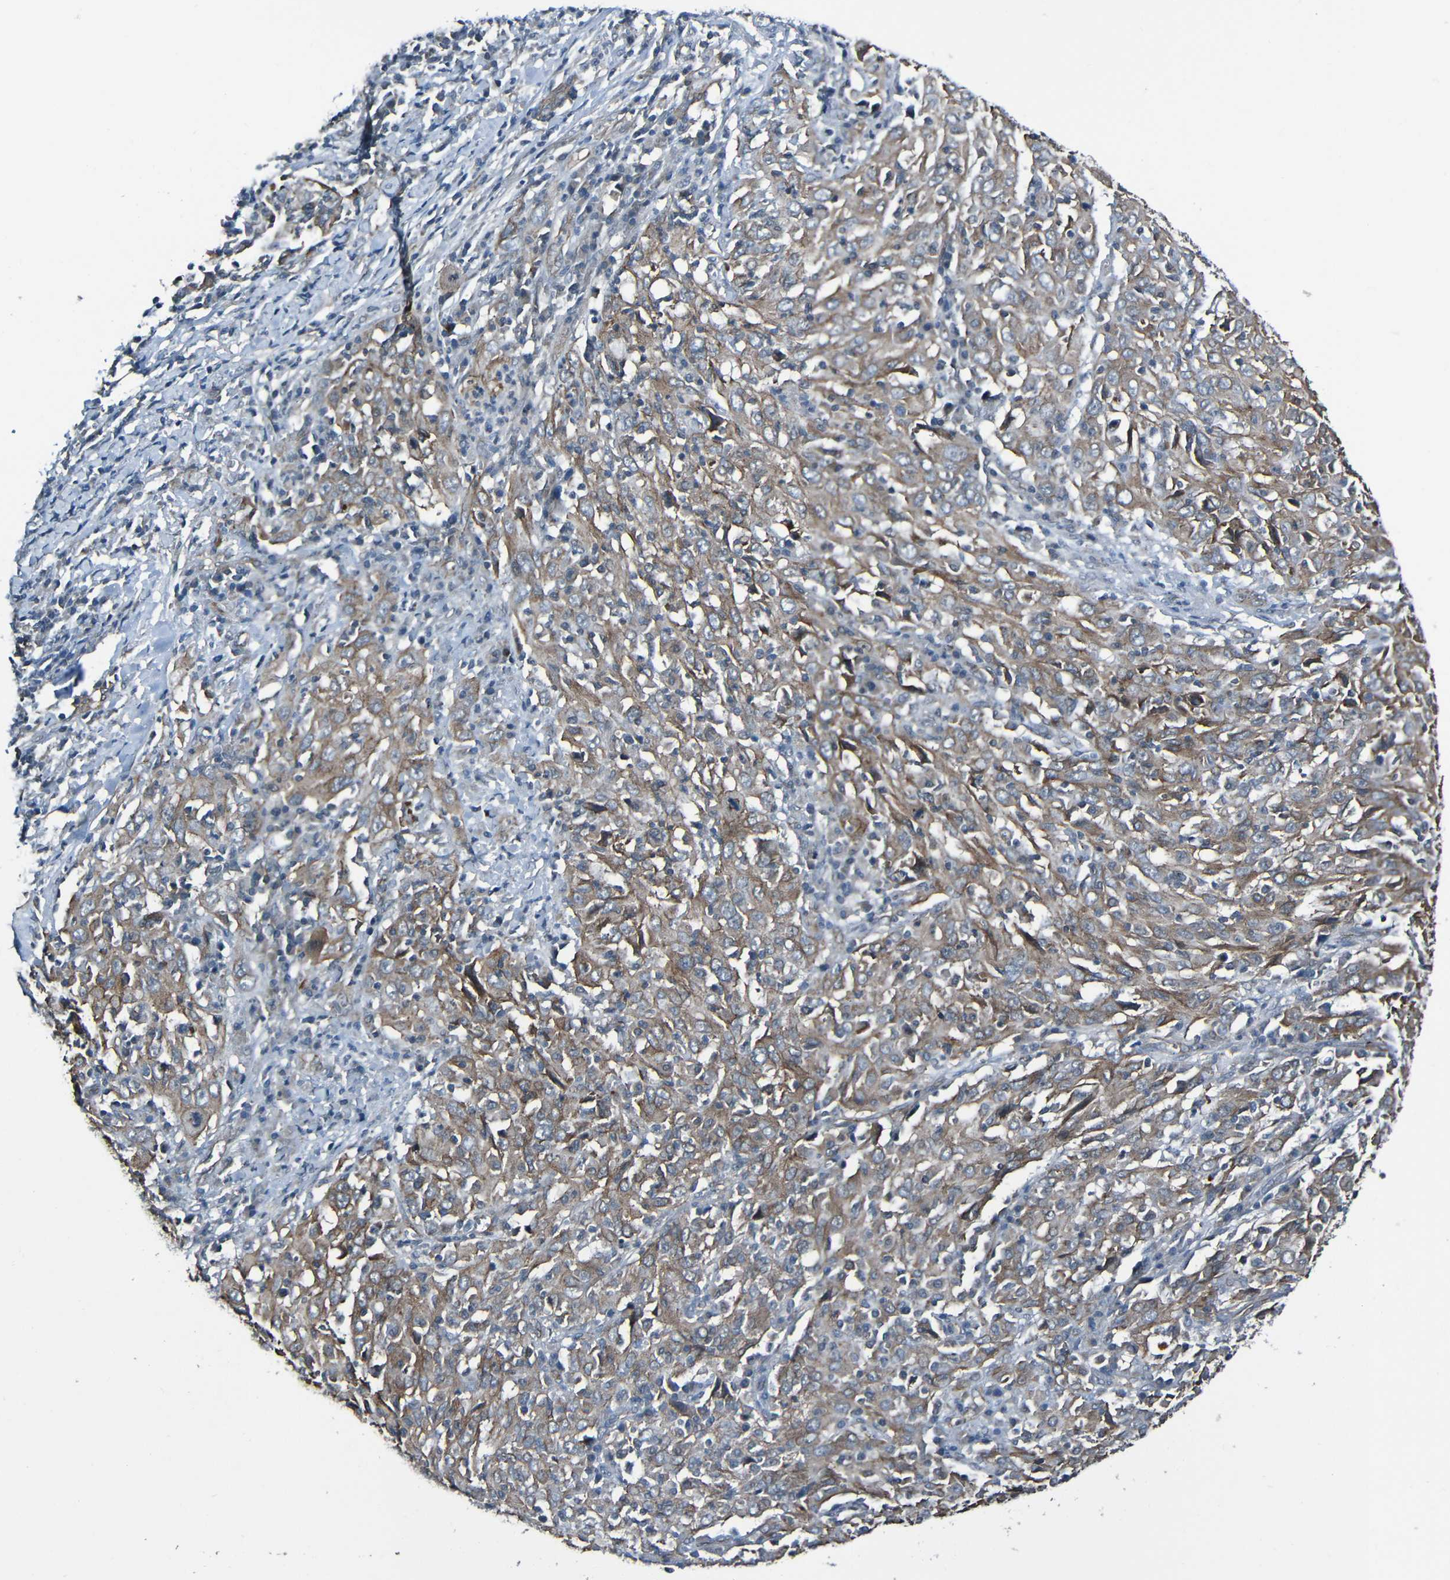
{"staining": {"intensity": "moderate", "quantity": ">75%", "location": "cytoplasmic/membranous"}, "tissue": "cervical cancer", "cell_type": "Tumor cells", "image_type": "cancer", "snomed": [{"axis": "morphology", "description": "Squamous cell carcinoma, NOS"}, {"axis": "topography", "description": "Cervix"}], "caption": "Protein staining of cervical cancer (squamous cell carcinoma) tissue exhibits moderate cytoplasmic/membranous positivity in approximately >75% of tumor cells. Nuclei are stained in blue.", "gene": "LGR5", "patient": {"sex": "female", "age": 46}}